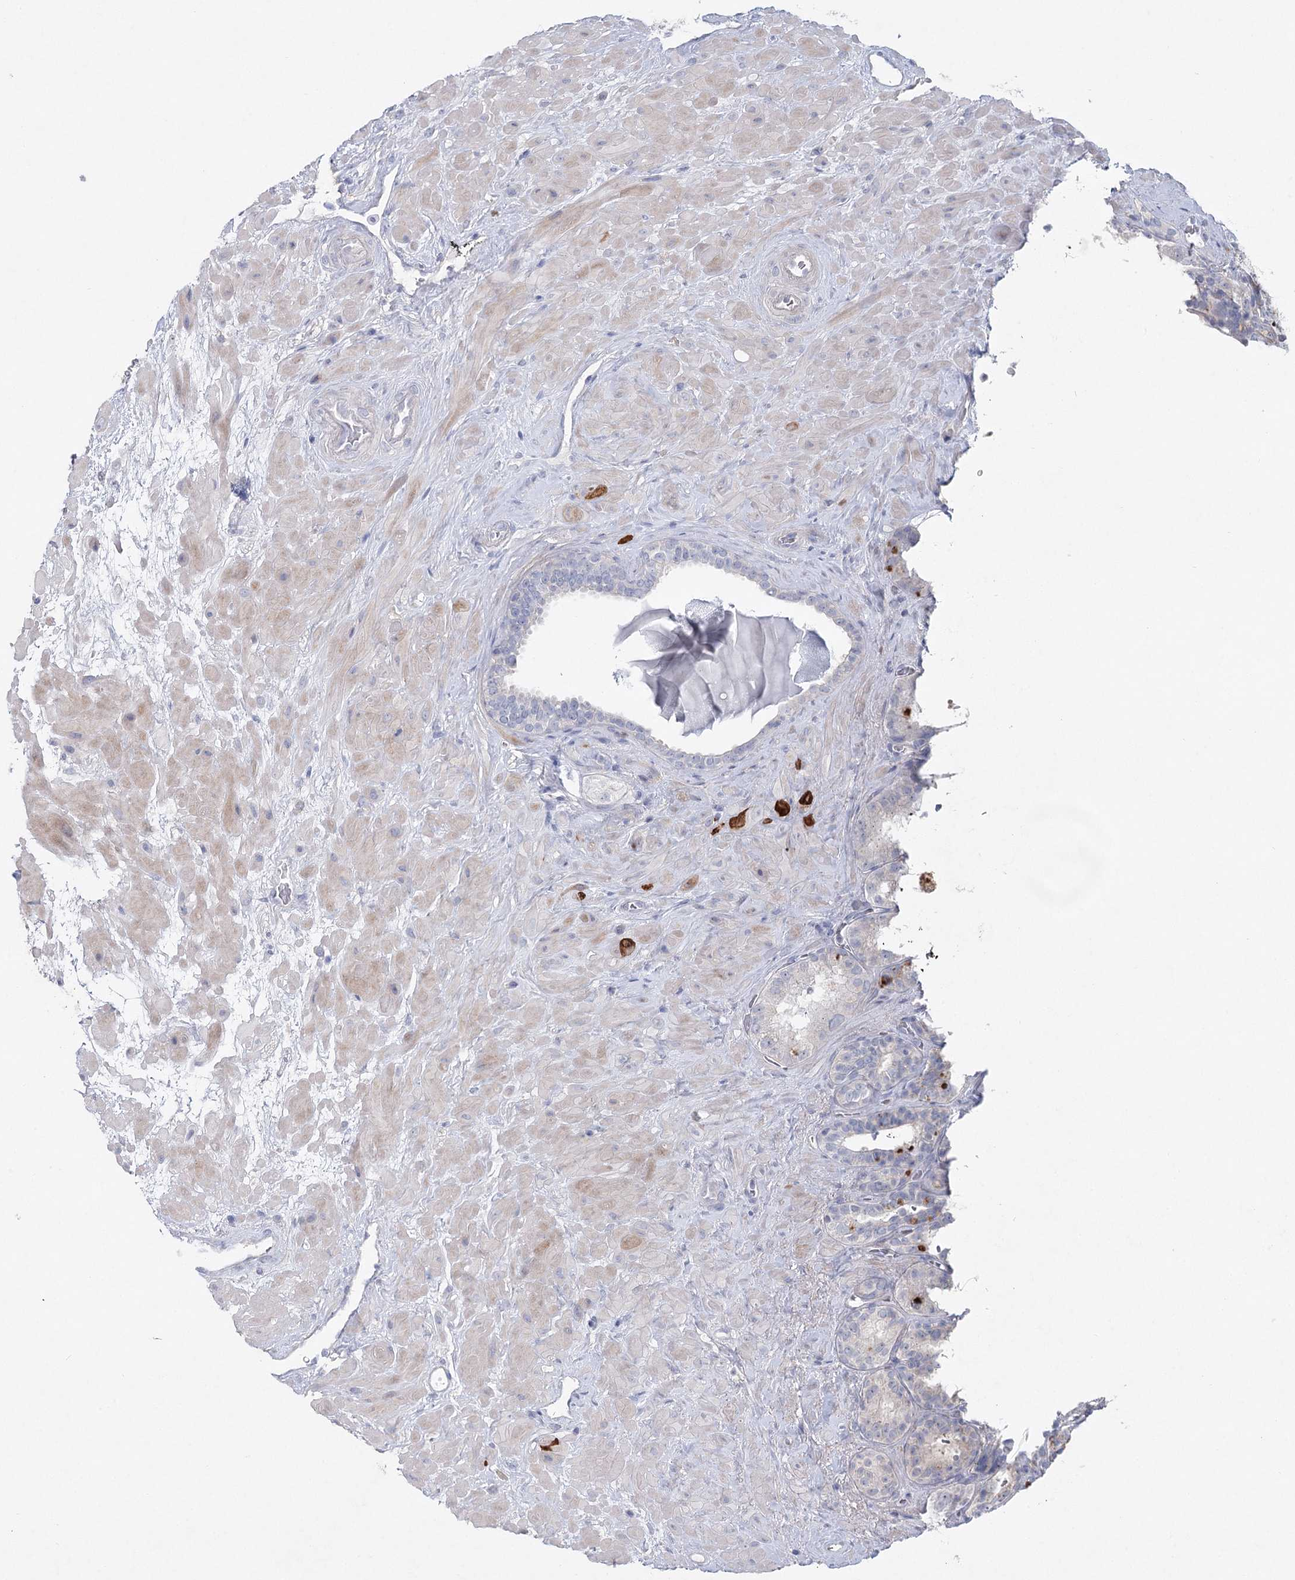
{"staining": {"intensity": "negative", "quantity": "none", "location": "none"}, "tissue": "seminal vesicle", "cell_type": "Glandular cells", "image_type": "normal", "snomed": [{"axis": "morphology", "description": "Normal tissue, NOS"}, {"axis": "topography", "description": "Prostate"}, {"axis": "topography", "description": "Seminal veicle"}], "caption": "IHC of unremarkable seminal vesicle exhibits no positivity in glandular cells.", "gene": "MAP3K13", "patient": {"sex": "male", "age": 67}}